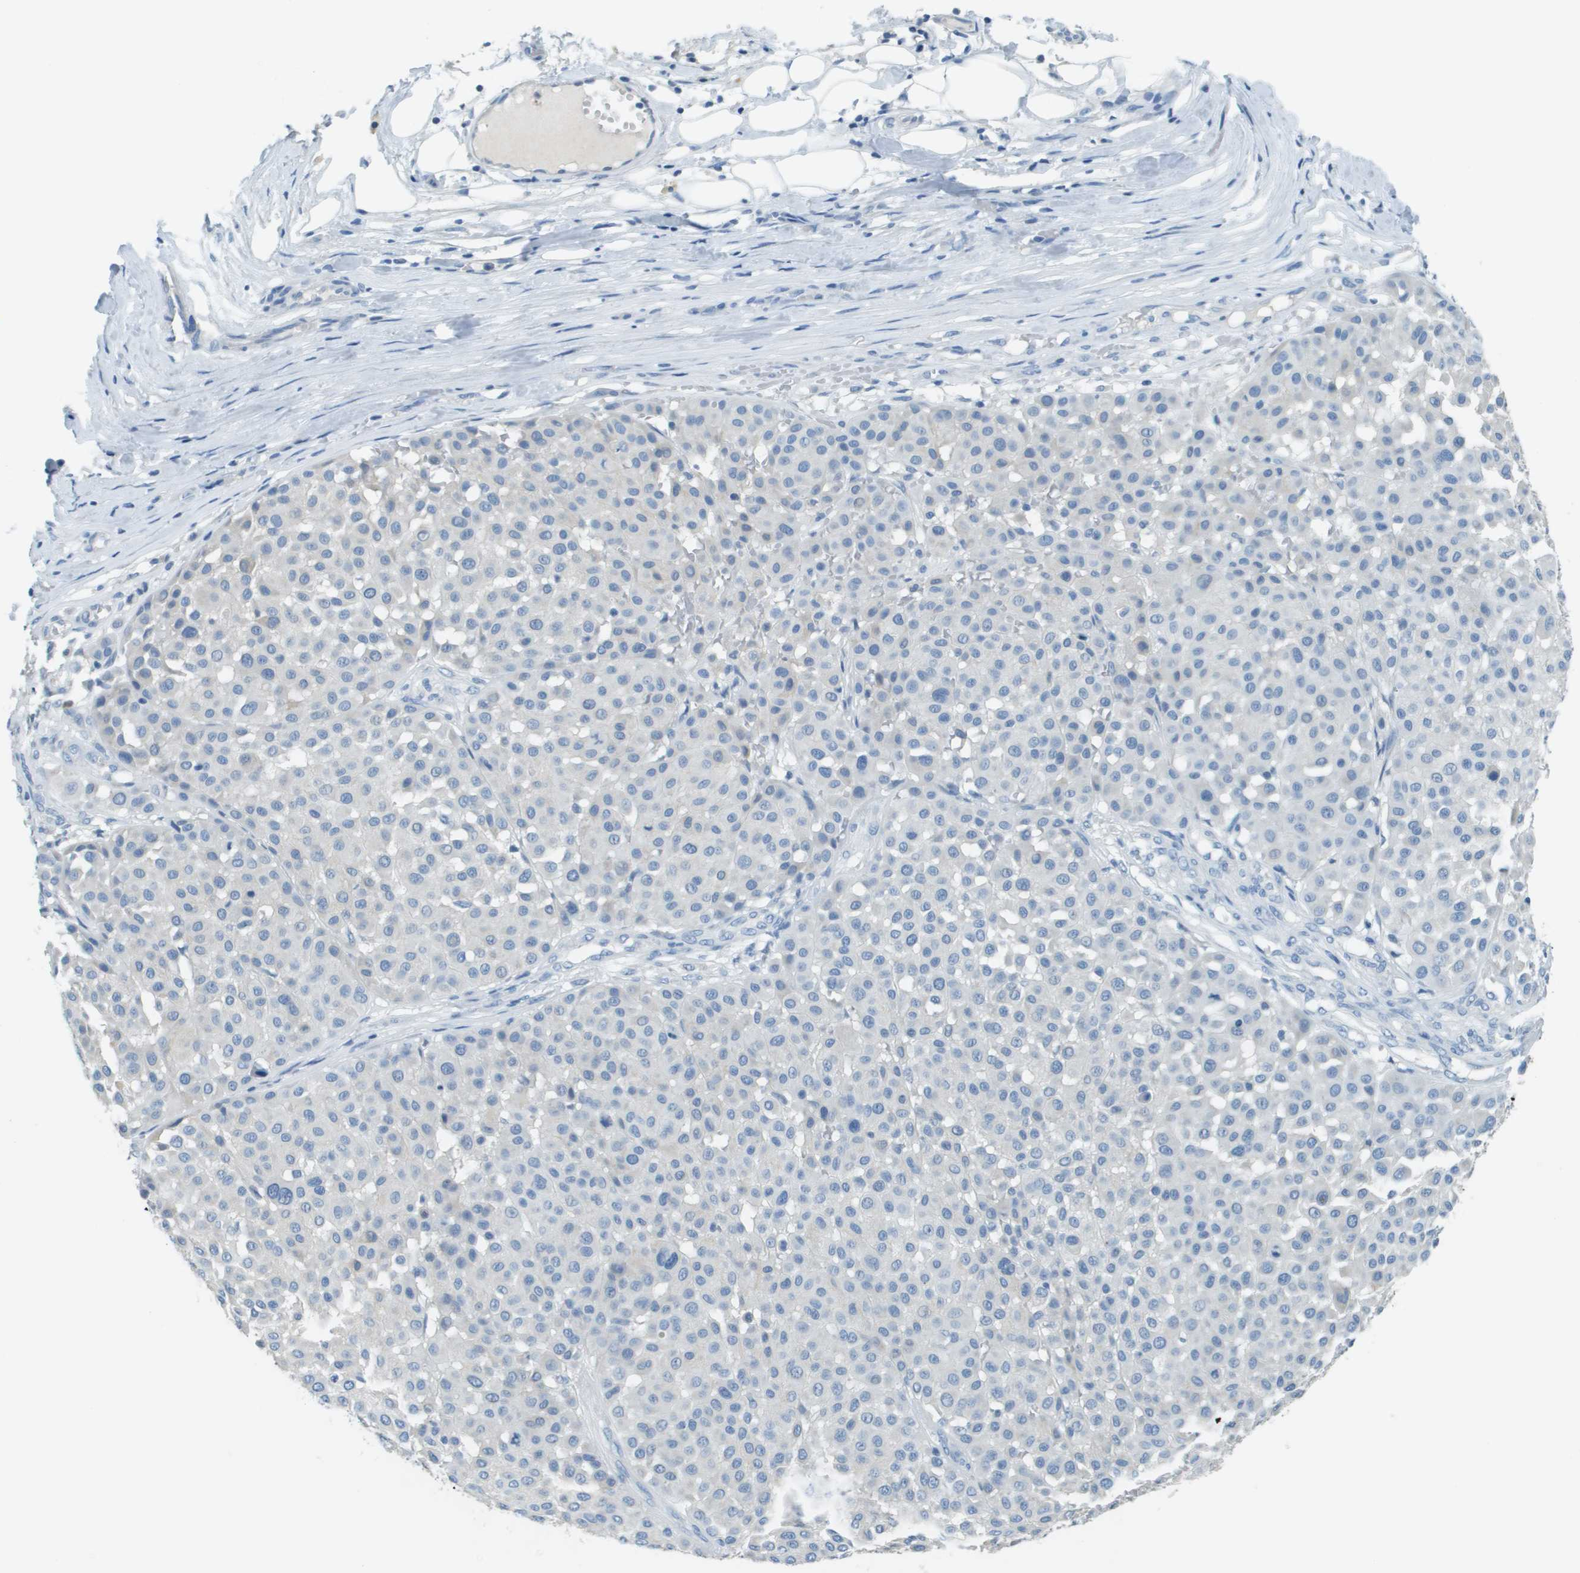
{"staining": {"intensity": "negative", "quantity": "none", "location": "none"}, "tissue": "melanoma", "cell_type": "Tumor cells", "image_type": "cancer", "snomed": [{"axis": "morphology", "description": "Malignant melanoma, Metastatic site"}, {"axis": "topography", "description": "Soft tissue"}], "caption": "Image shows no protein positivity in tumor cells of melanoma tissue. The staining is performed using DAB (3,3'-diaminobenzidine) brown chromogen with nuclei counter-stained in using hematoxylin.", "gene": "PTGDR2", "patient": {"sex": "male", "age": 41}}